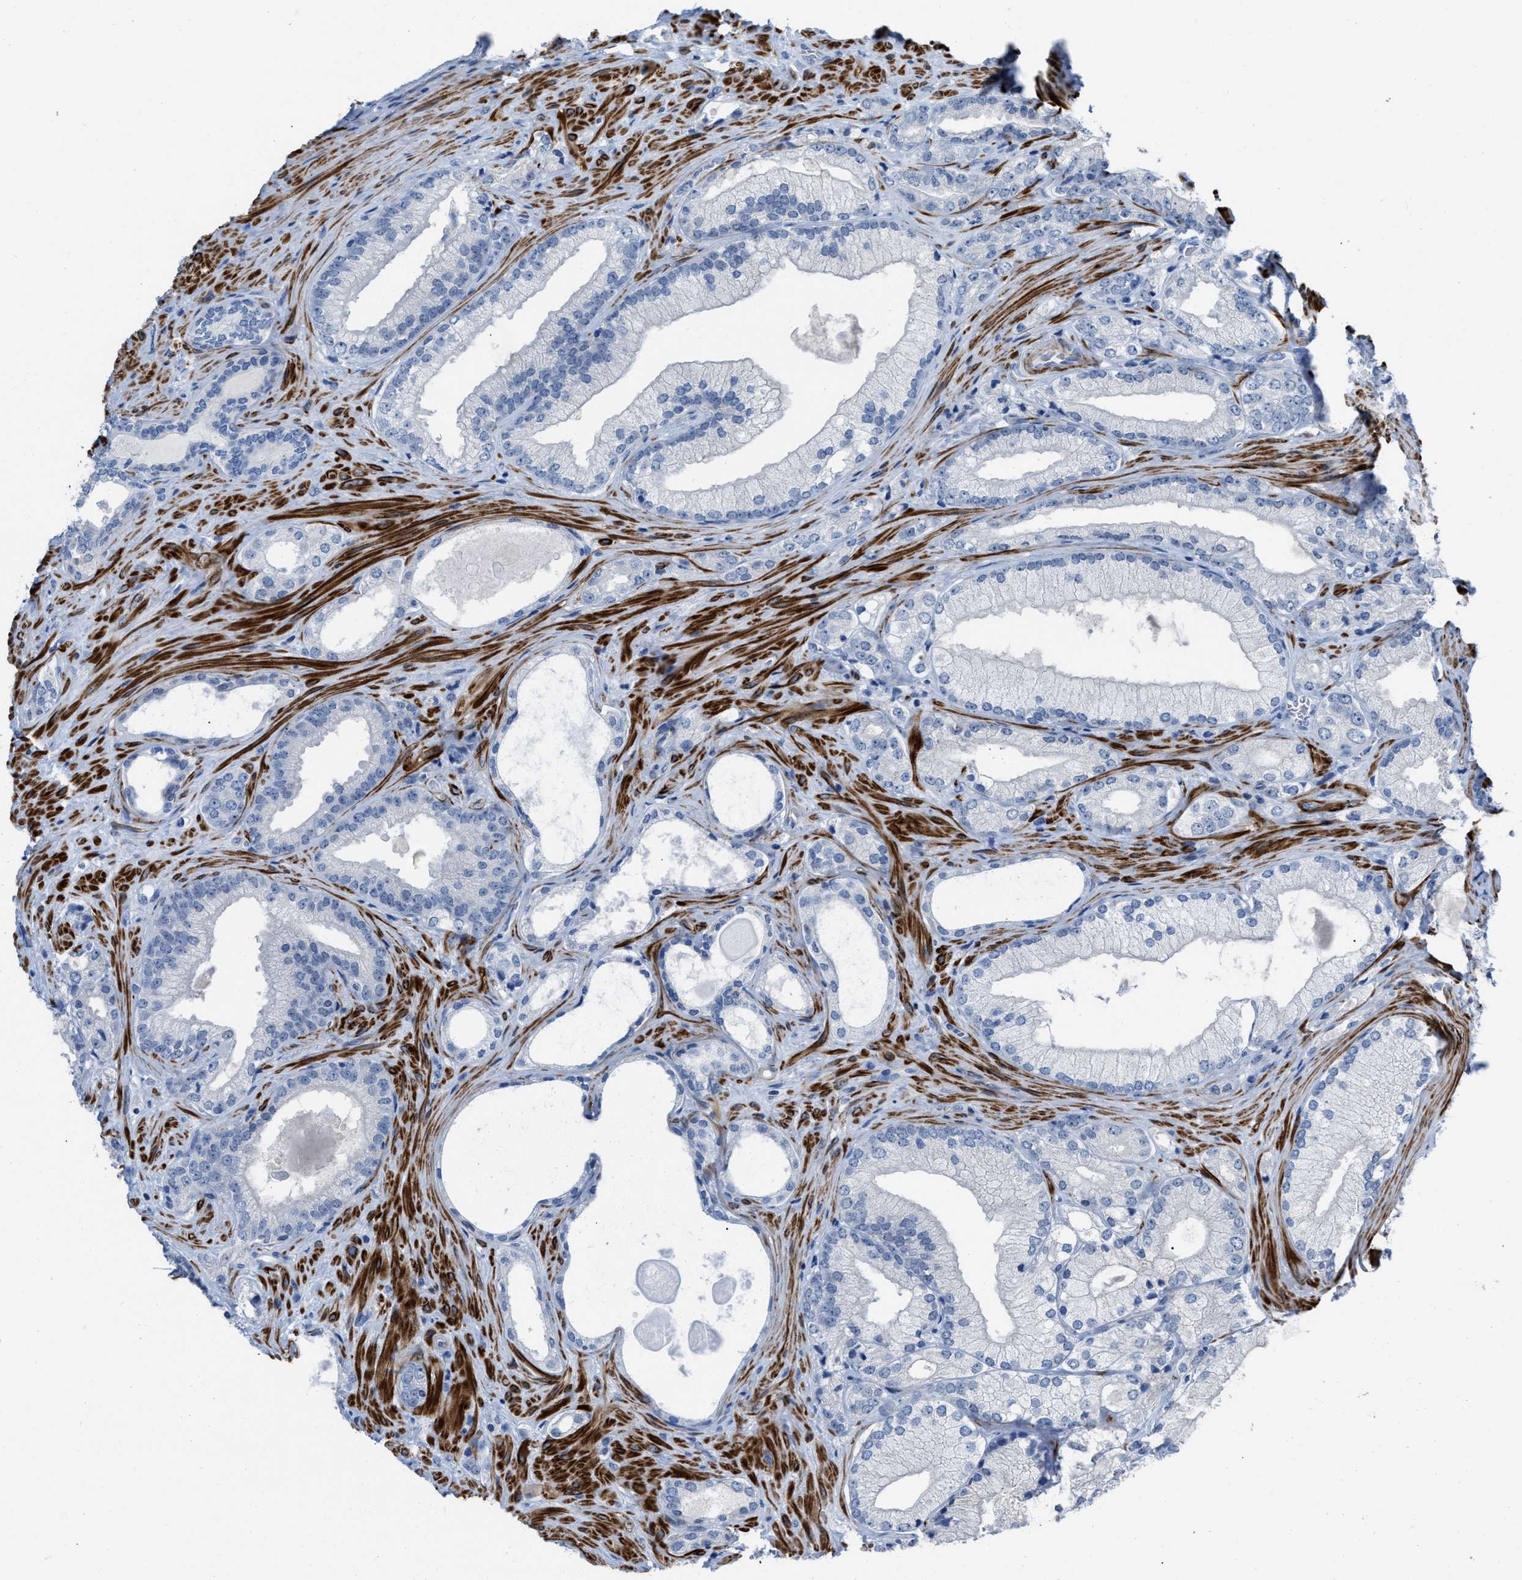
{"staining": {"intensity": "negative", "quantity": "none", "location": "none"}, "tissue": "prostate cancer", "cell_type": "Tumor cells", "image_type": "cancer", "snomed": [{"axis": "morphology", "description": "Adenocarcinoma, Low grade"}, {"axis": "topography", "description": "Prostate"}], "caption": "High power microscopy histopathology image of an immunohistochemistry histopathology image of prostate cancer (adenocarcinoma (low-grade)), revealing no significant staining in tumor cells.", "gene": "PRMT2", "patient": {"sex": "male", "age": 65}}